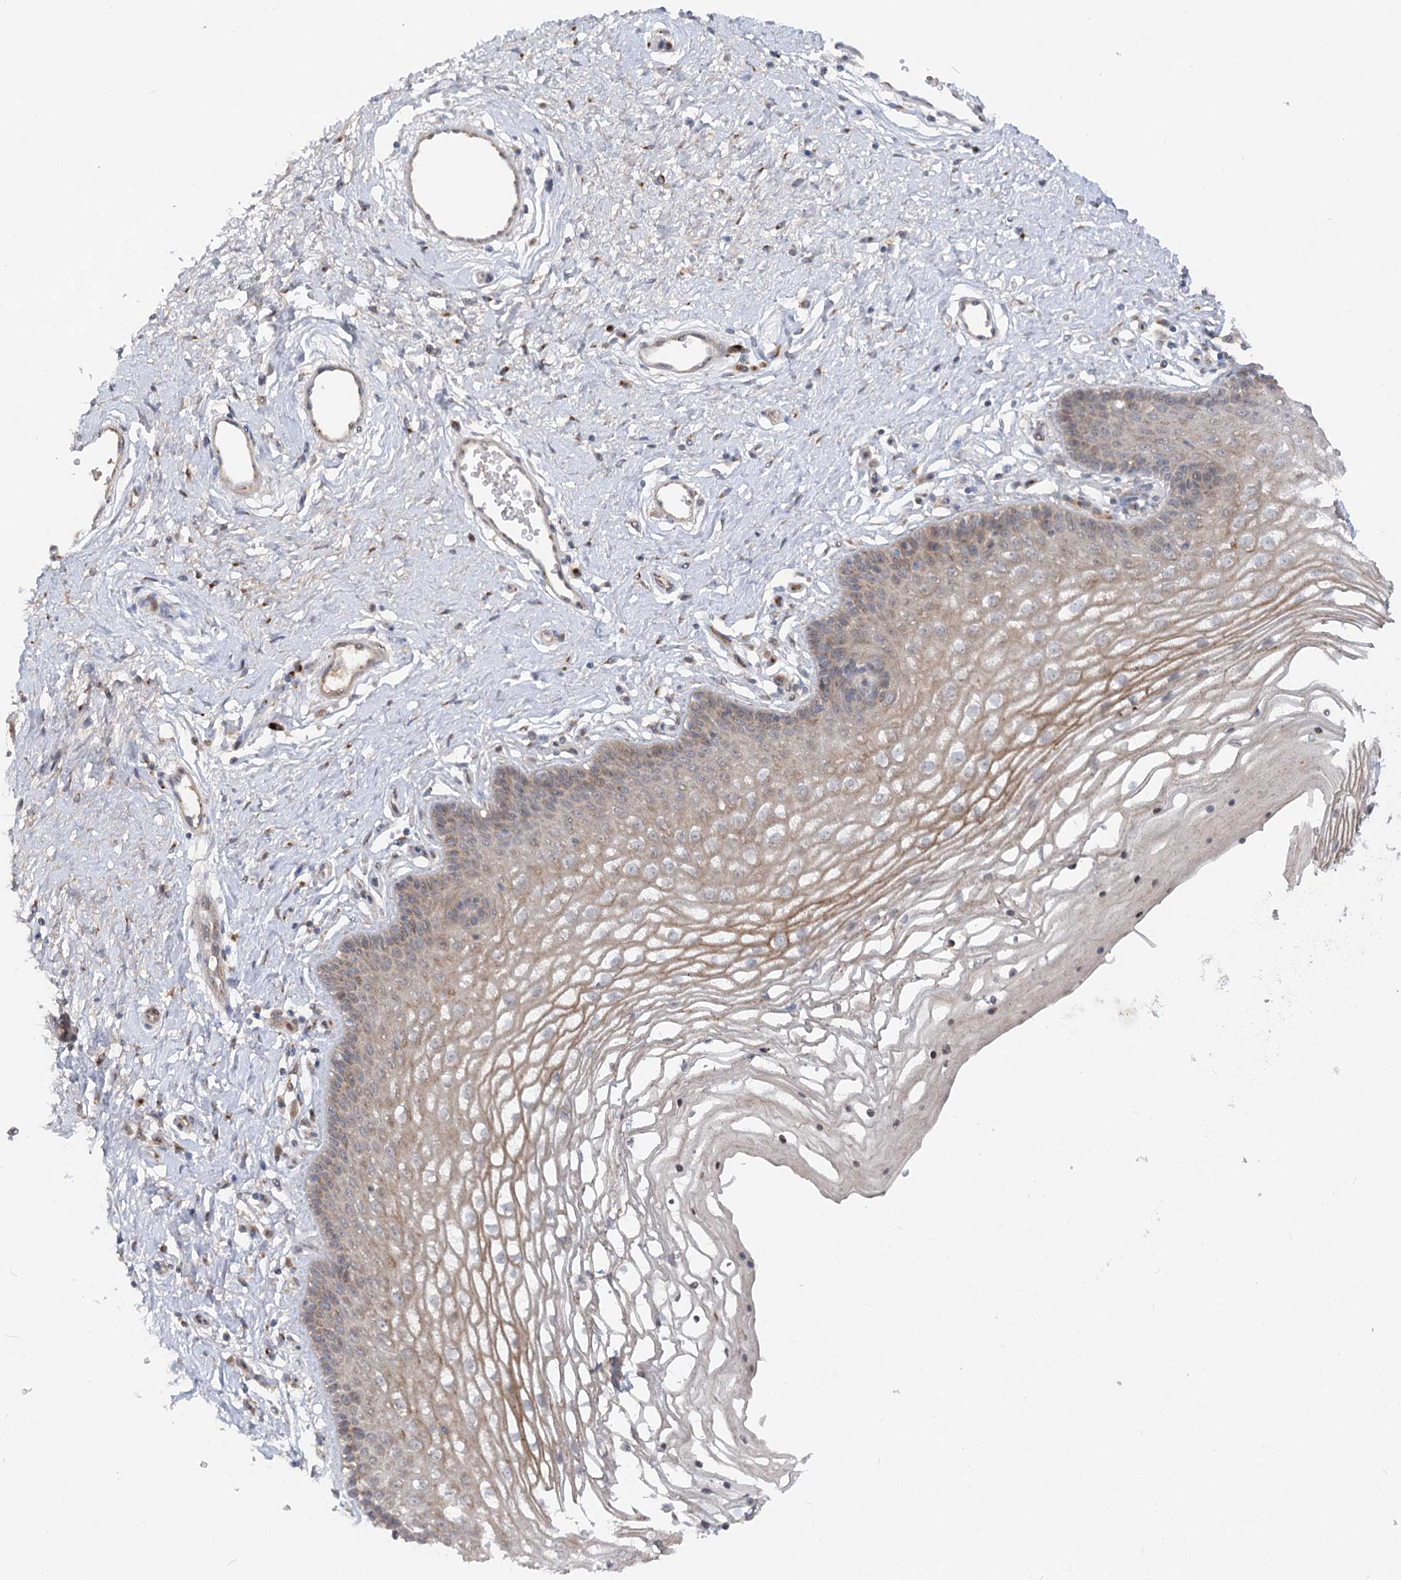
{"staining": {"intensity": "weak", "quantity": "25%-75%", "location": "cytoplasmic/membranous"}, "tissue": "vagina", "cell_type": "Squamous epithelial cells", "image_type": "normal", "snomed": [{"axis": "morphology", "description": "Normal tissue, NOS"}, {"axis": "topography", "description": "Vagina"}], "caption": "Immunohistochemistry (DAB) staining of benign human vagina shows weak cytoplasmic/membranous protein positivity in approximately 25%-75% of squamous epithelial cells. The protein is shown in brown color, while the nuclei are stained blue.", "gene": "FGF19", "patient": {"sex": "female", "age": 46}}